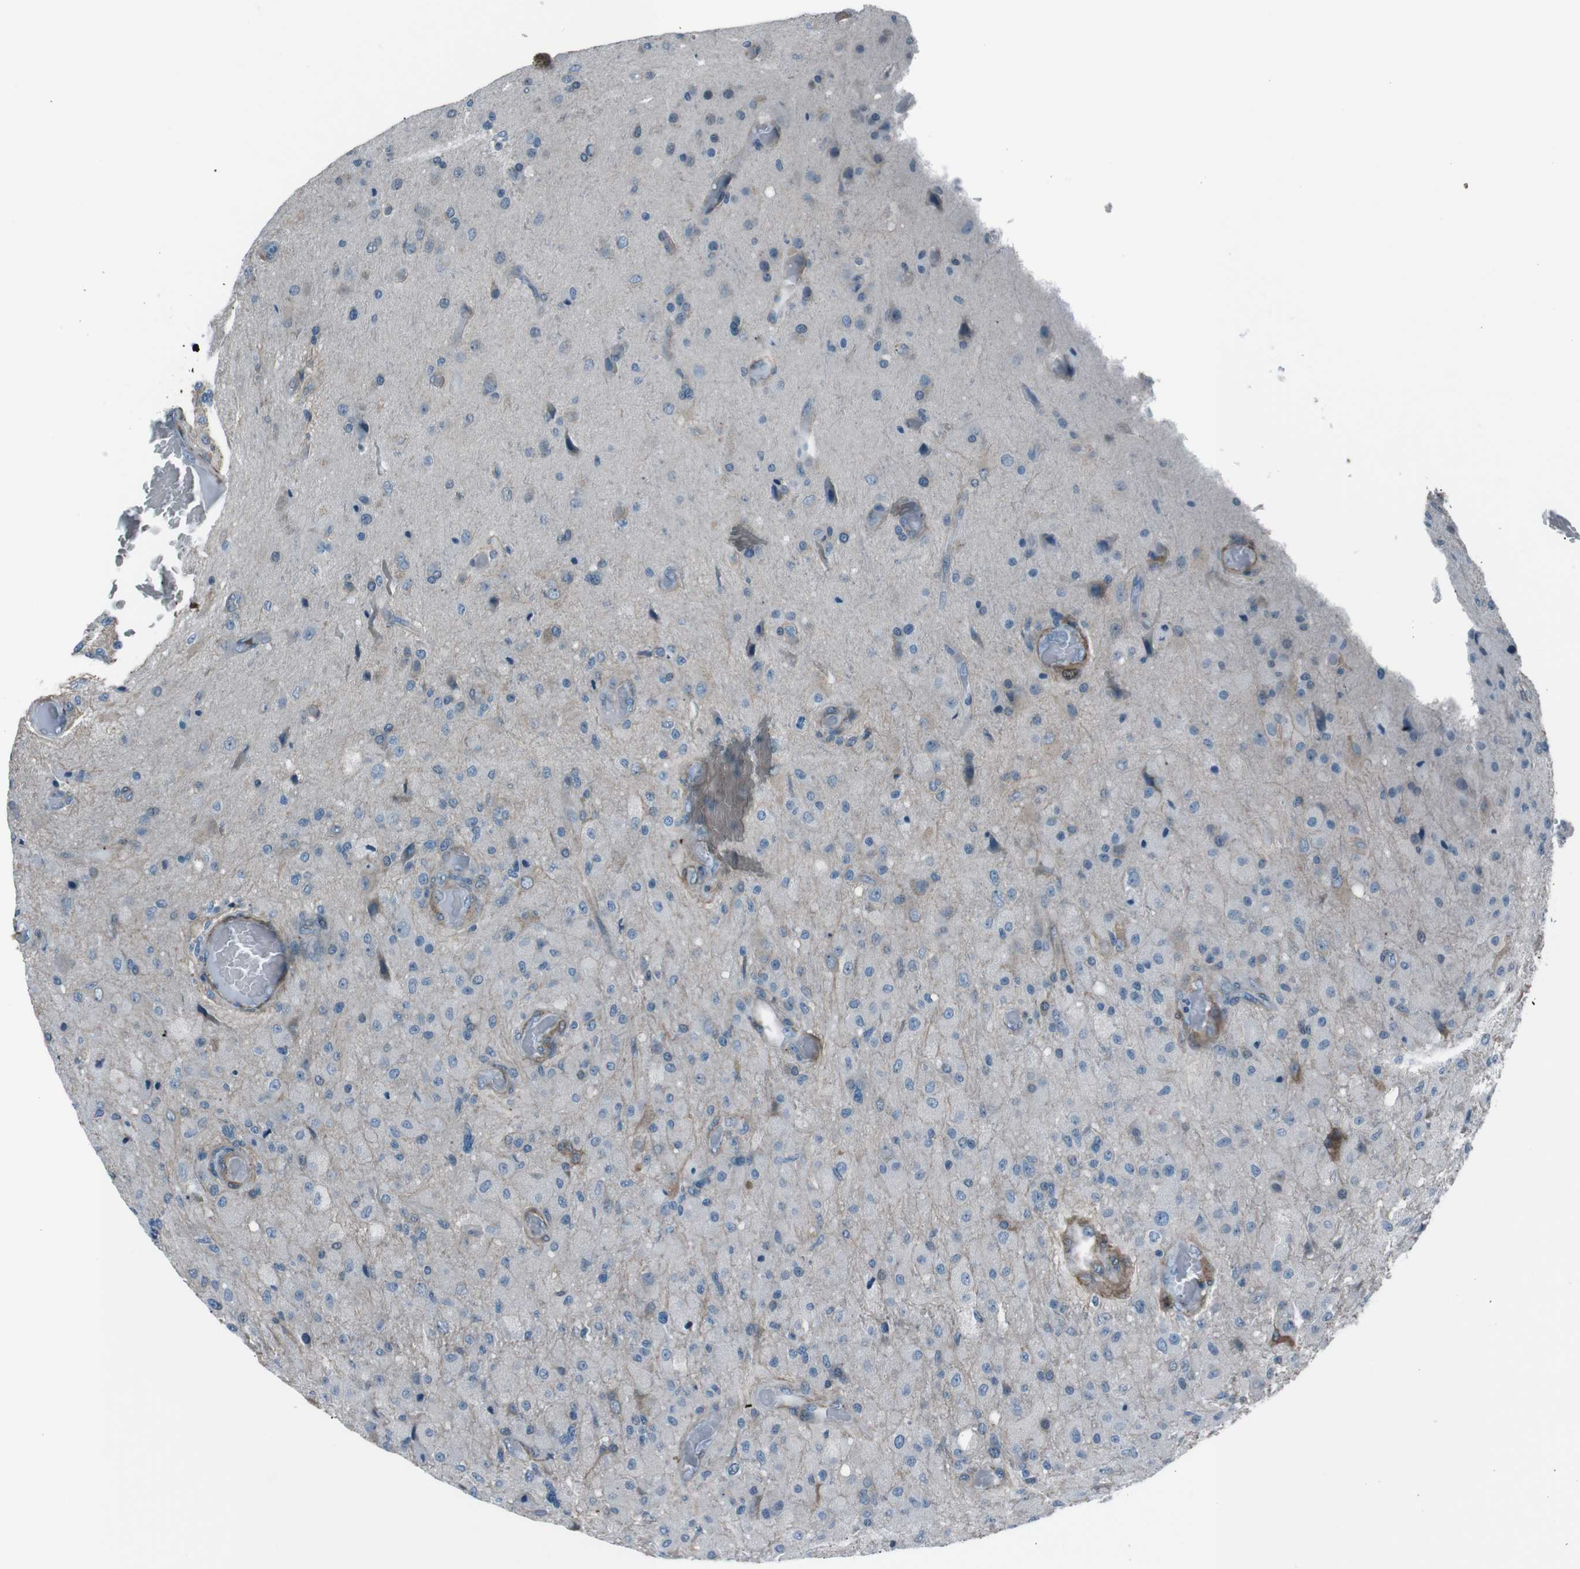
{"staining": {"intensity": "negative", "quantity": "none", "location": "none"}, "tissue": "glioma", "cell_type": "Tumor cells", "image_type": "cancer", "snomed": [{"axis": "morphology", "description": "Normal tissue, NOS"}, {"axis": "morphology", "description": "Glioma, malignant, High grade"}, {"axis": "topography", "description": "Cerebral cortex"}], "caption": "This is a micrograph of IHC staining of malignant high-grade glioma, which shows no expression in tumor cells.", "gene": "PDLIM5", "patient": {"sex": "male", "age": 77}}